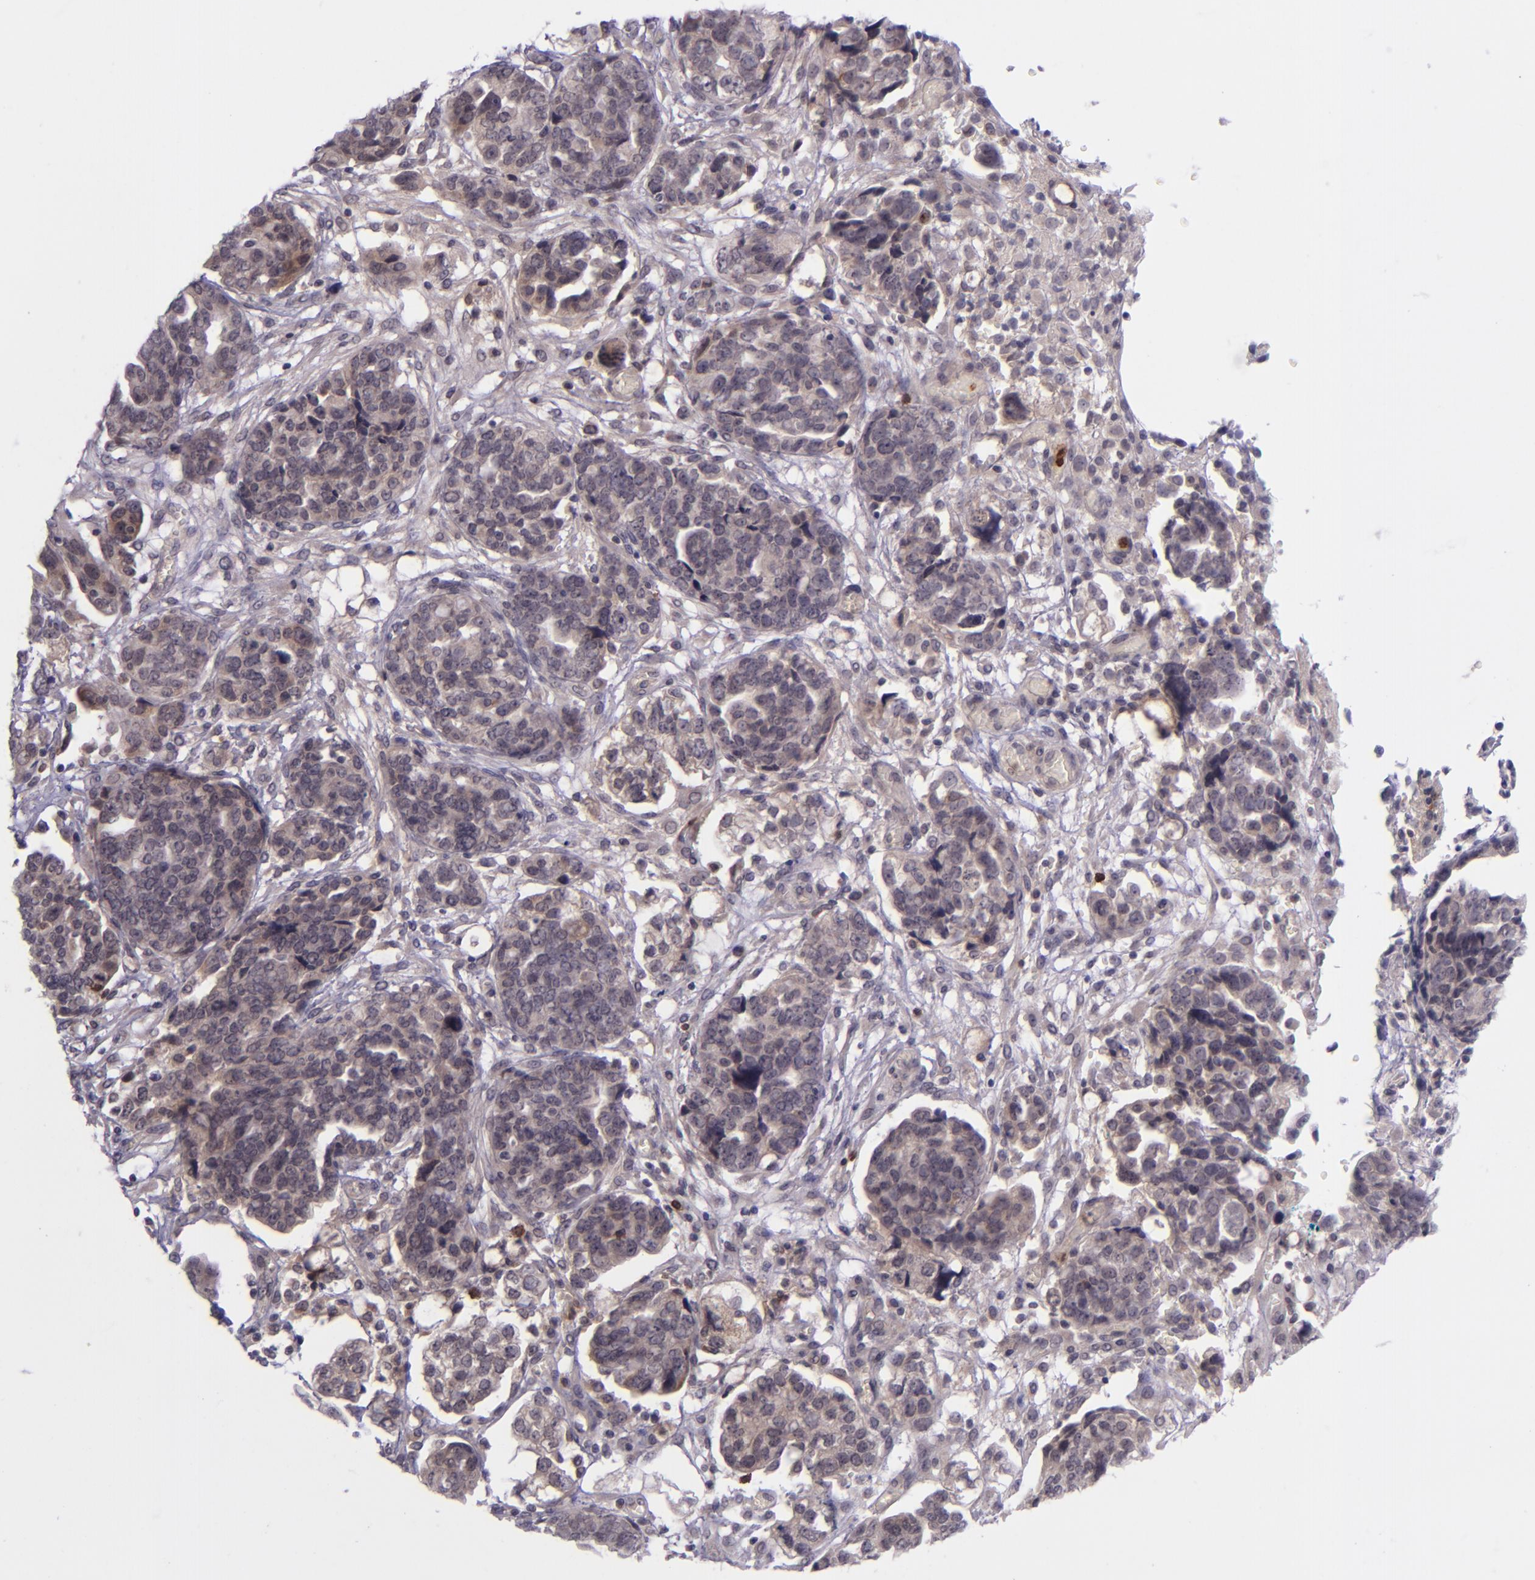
{"staining": {"intensity": "weak", "quantity": "25%-75%", "location": "cytoplasmic/membranous"}, "tissue": "ovarian cancer", "cell_type": "Tumor cells", "image_type": "cancer", "snomed": [{"axis": "morphology", "description": "Normal tissue, NOS"}, {"axis": "morphology", "description": "Cystadenocarcinoma, serous, NOS"}, {"axis": "topography", "description": "Fallopian tube"}, {"axis": "topography", "description": "Ovary"}], "caption": "The immunohistochemical stain shows weak cytoplasmic/membranous staining in tumor cells of ovarian cancer (serous cystadenocarcinoma) tissue.", "gene": "SELL", "patient": {"sex": "female", "age": 56}}